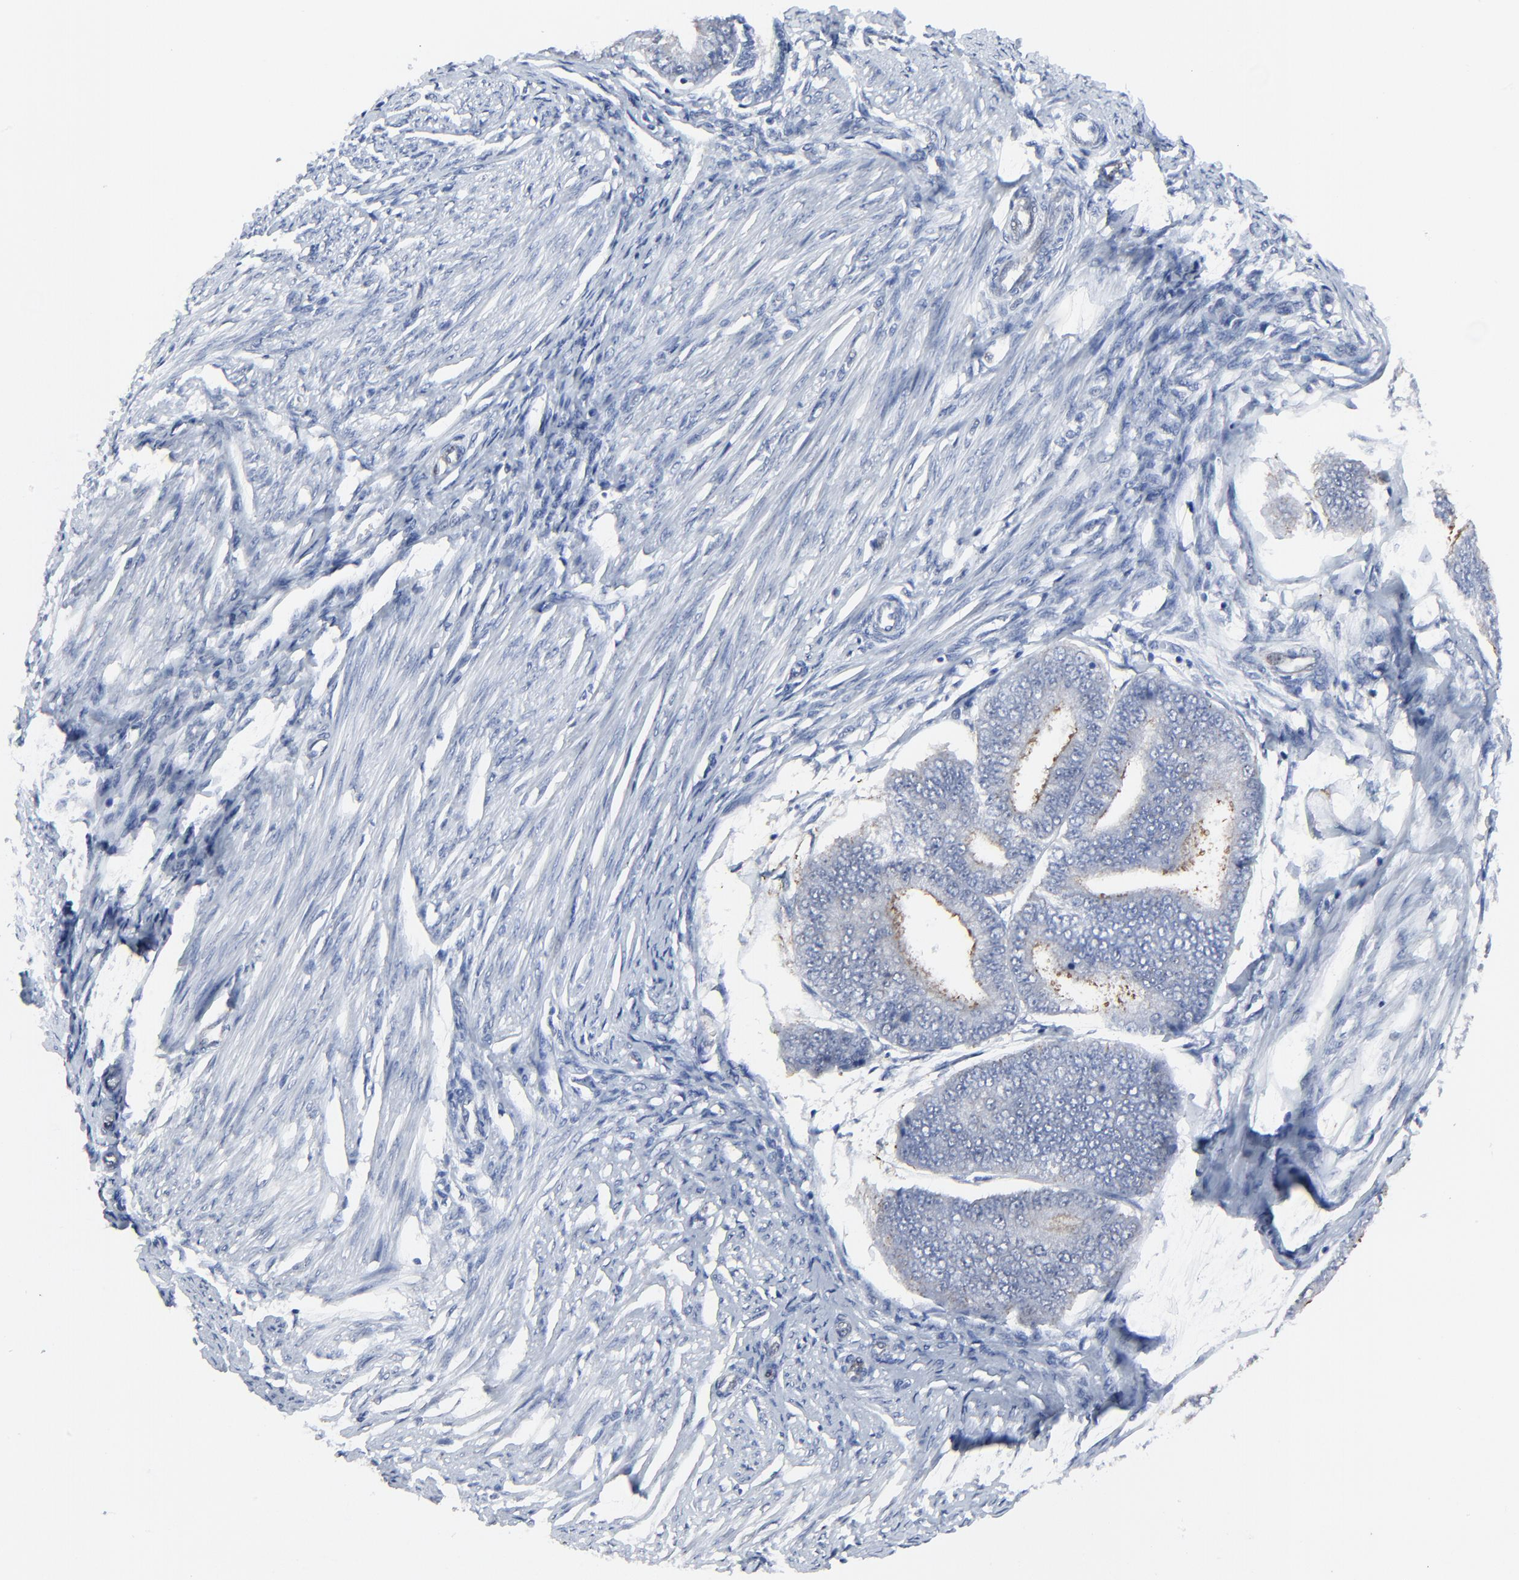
{"staining": {"intensity": "weak", "quantity": "<25%", "location": "nuclear"}, "tissue": "endometrial cancer", "cell_type": "Tumor cells", "image_type": "cancer", "snomed": [{"axis": "morphology", "description": "Adenocarcinoma, NOS"}, {"axis": "topography", "description": "Endometrium"}], "caption": "Tumor cells are negative for brown protein staining in endometrial cancer. Nuclei are stained in blue.", "gene": "BIRC3", "patient": {"sex": "female", "age": 63}}